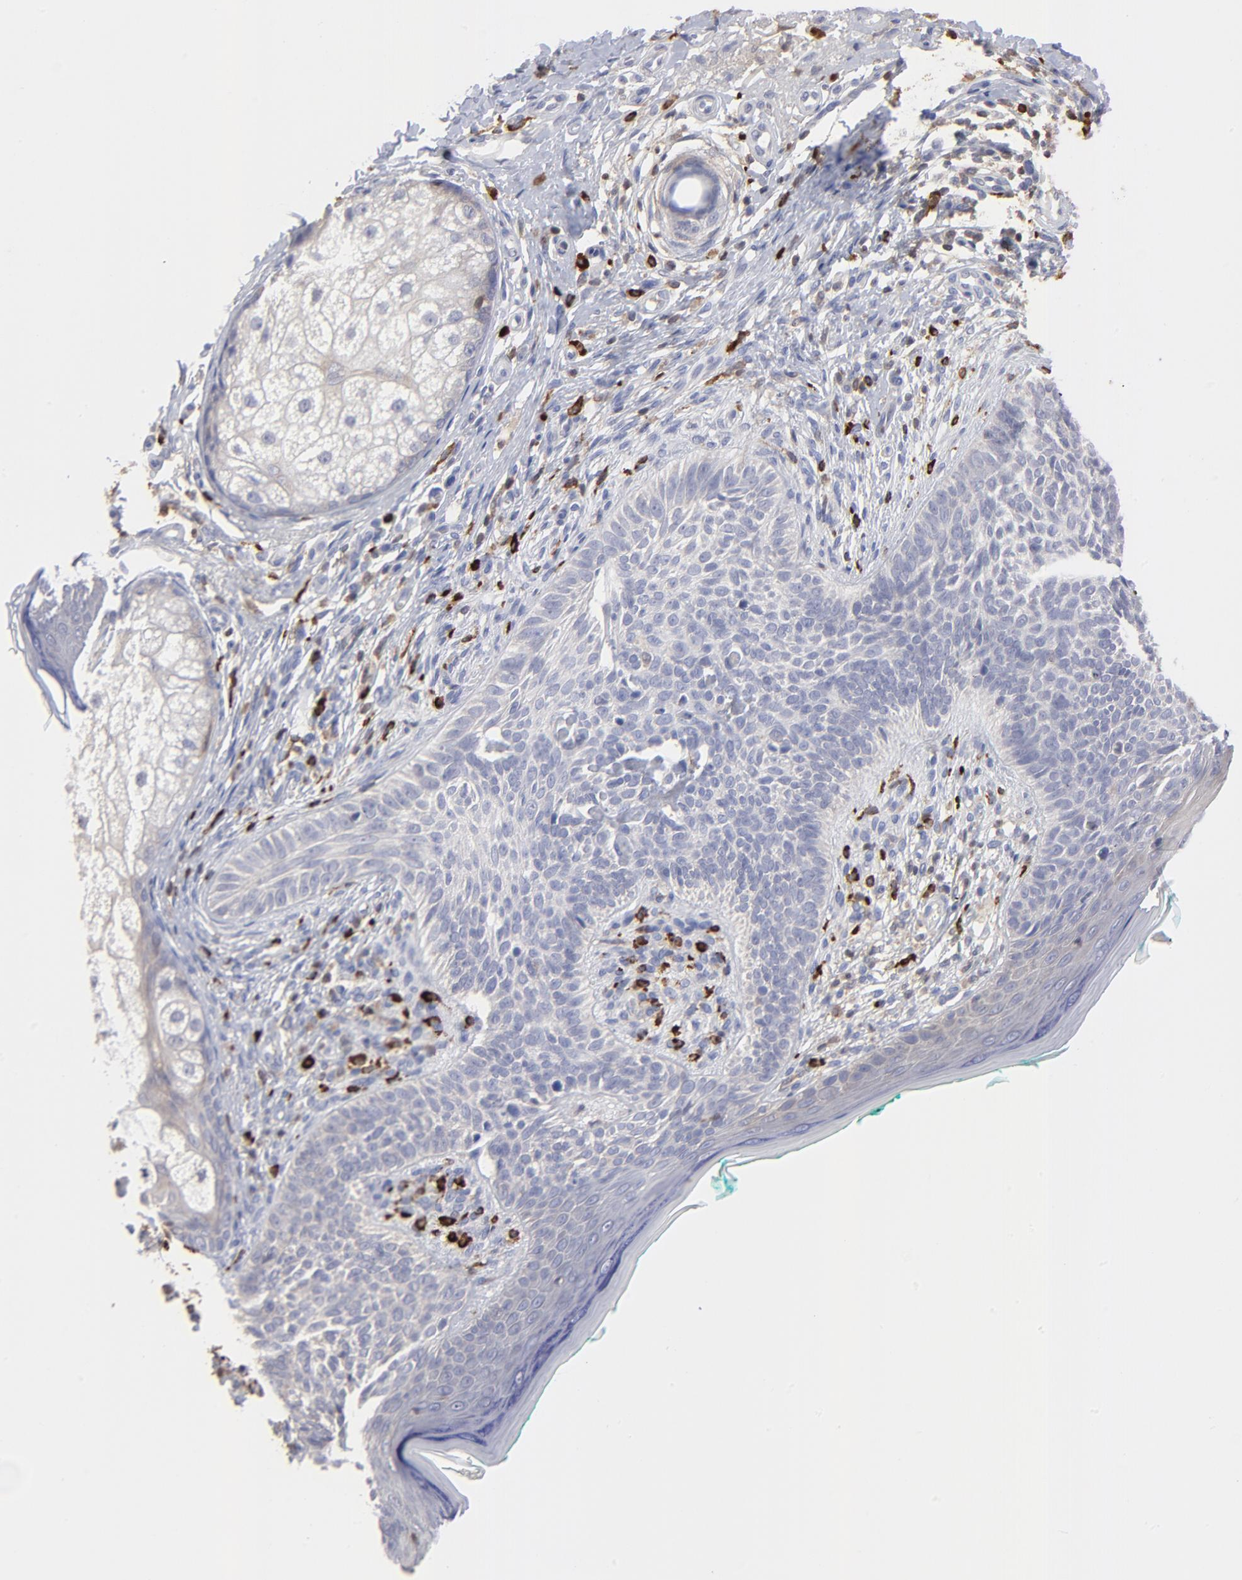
{"staining": {"intensity": "negative", "quantity": "none", "location": "none"}, "tissue": "skin cancer", "cell_type": "Tumor cells", "image_type": "cancer", "snomed": [{"axis": "morphology", "description": "Normal tissue, NOS"}, {"axis": "morphology", "description": "Basal cell carcinoma"}, {"axis": "topography", "description": "Skin"}], "caption": "Histopathology image shows no protein expression in tumor cells of skin cancer tissue.", "gene": "TBXT", "patient": {"sex": "male", "age": 76}}